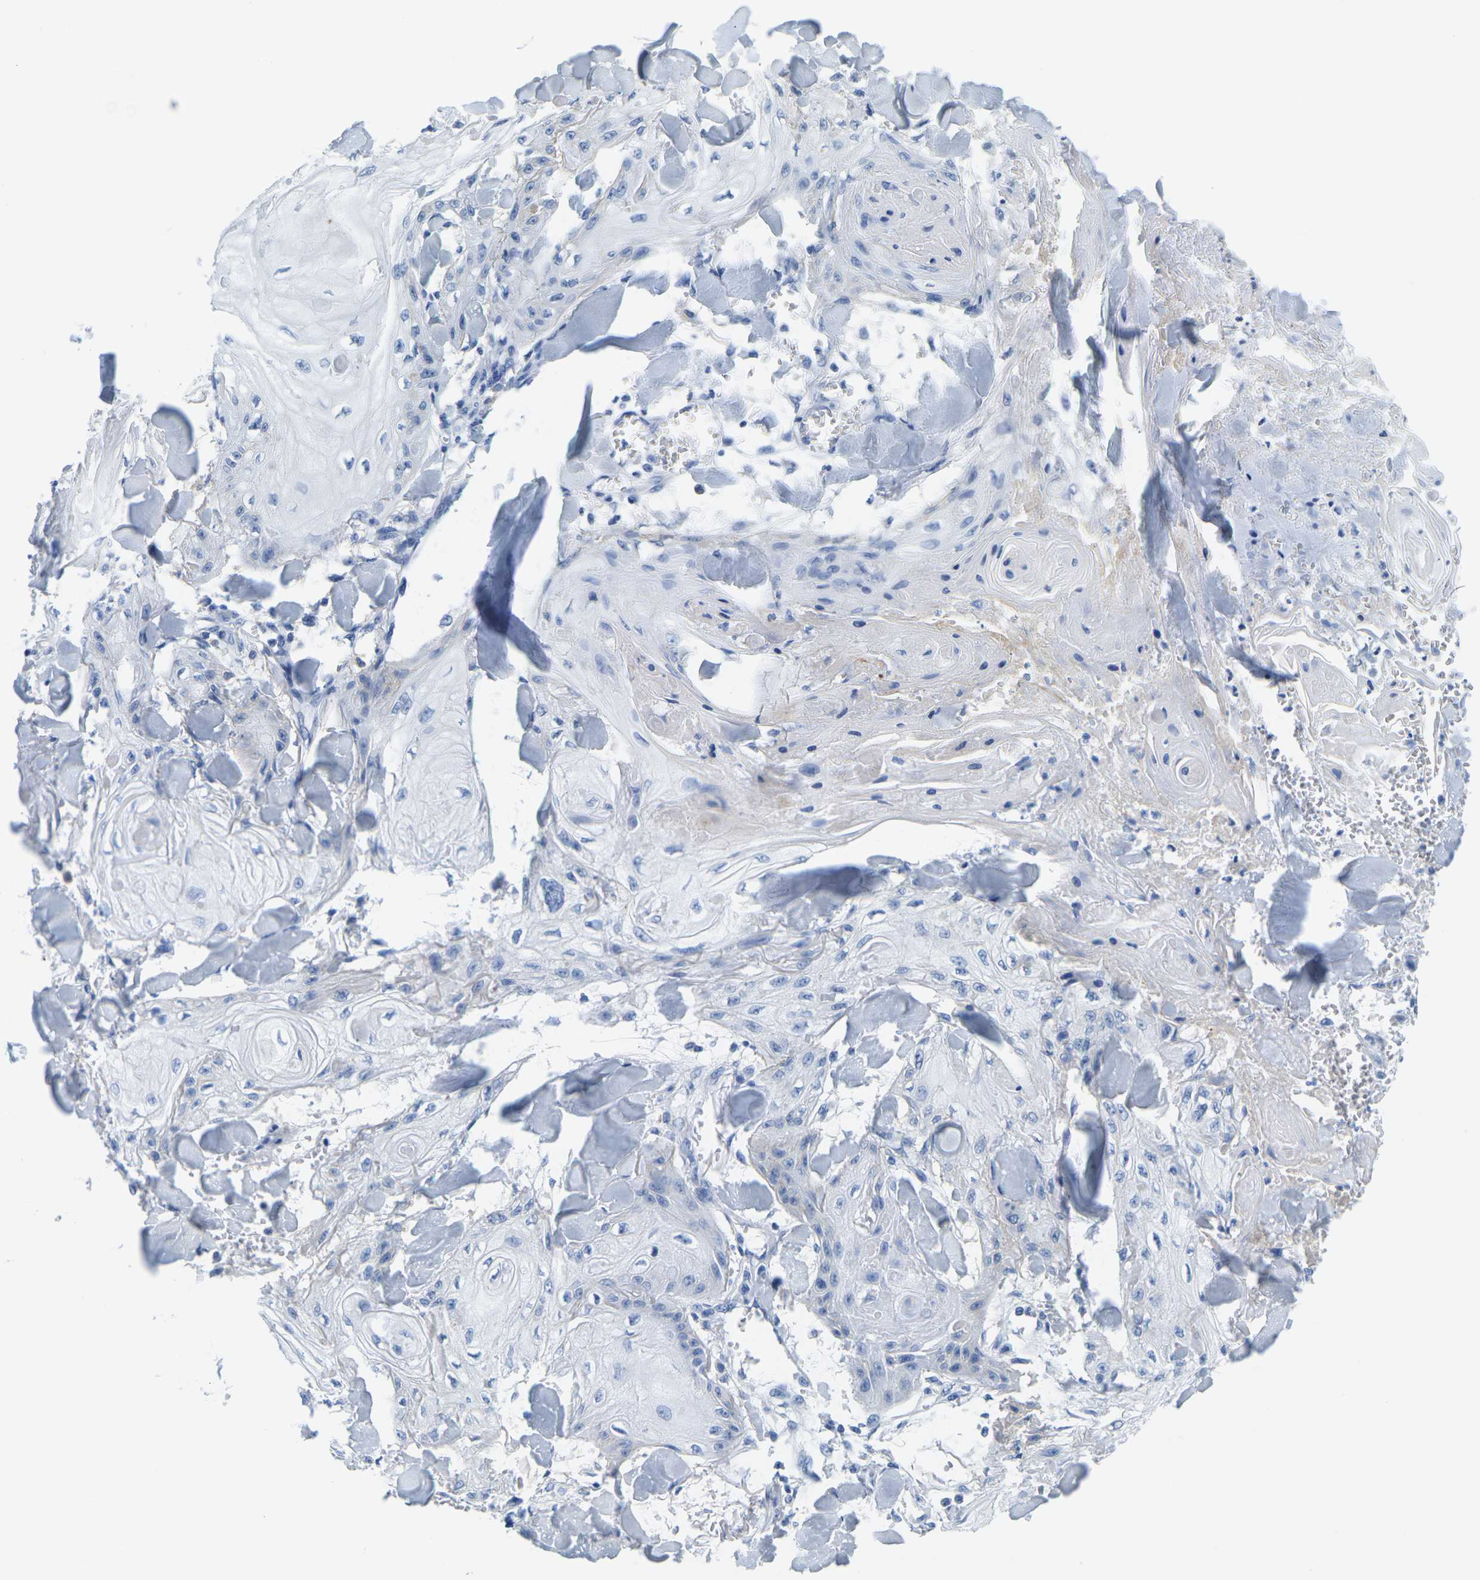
{"staining": {"intensity": "negative", "quantity": "none", "location": "none"}, "tissue": "skin cancer", "cell_type": "Tumor cells", "image_type": "cancer", "snomed": [{"axis": "morphology", "description": "Squamous cell carcinoma, NOS"}, {"axis": "topography", "description": "Skin"}], "caption": "High magnification brightfield microscopy of skin squamous cell carcinoma stained with DAB (brown) and counterstained with hematoxylin (blue): tumor cells show no significant expression. (DAB (3,3'-diaminobenzidine) immunohistochemistry (IHC), high magnification).", "gene": "FAM3D", "patient": {"sex": "male", "age": 74}}